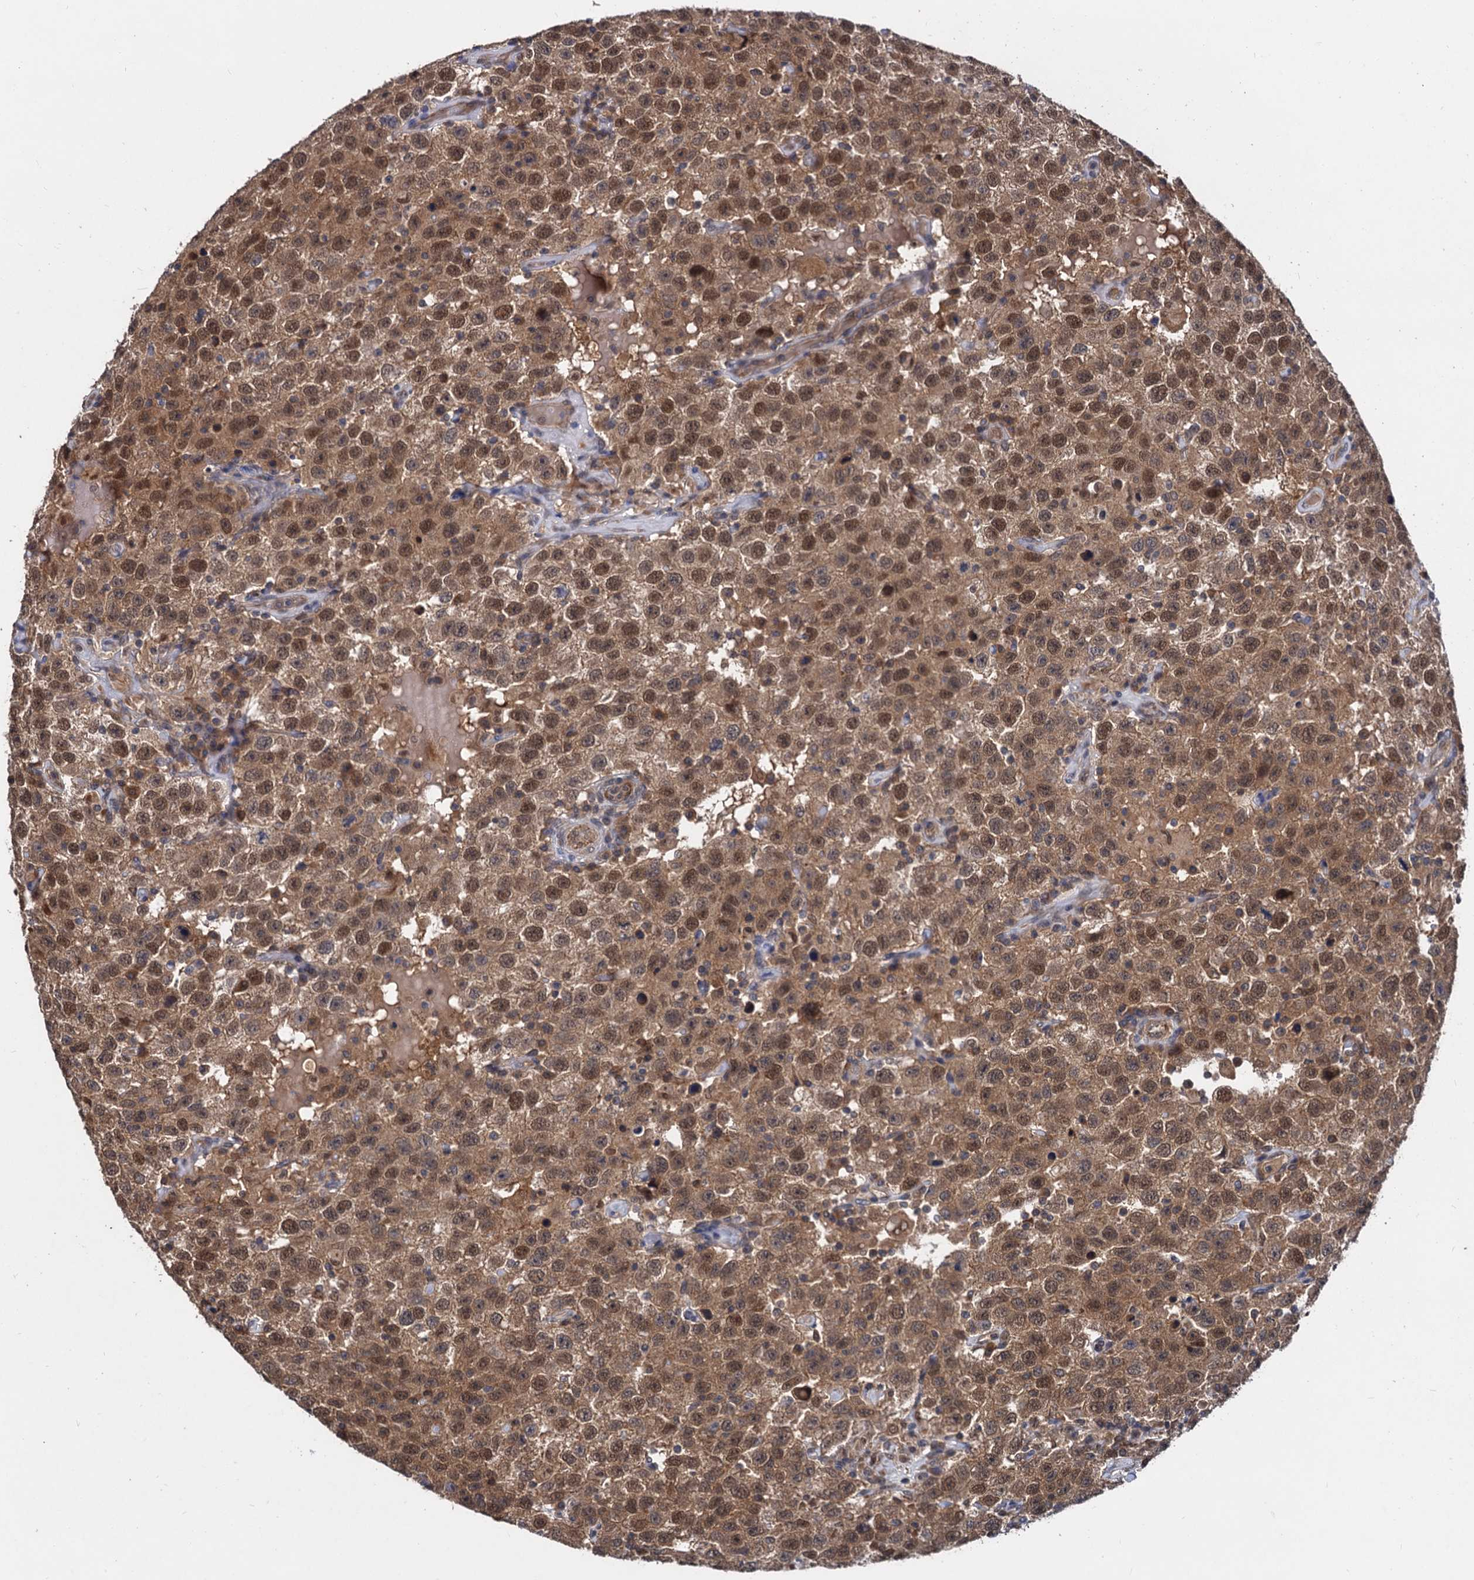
{"staining": {"intensity": "moderate", "quantity": ">75%", "location": "cytoplasmic/membranous,nuclear"}, "tissue": "testis cancer", "cell_type": "Tumor cells", "image_type": "cancer", "snomed": [{"axis": "morphology", "description": "Seminoma, NOS"}, {"axis": "topography", "description": "Testis"}], "caption": "Protein analysis of testis cancer (seminoma) tissue displays moderate cytoplasmic/membranous and nuclear expression in about >75% of tumor cells.", "gene": "PSMD4", "patient": {"sex": "male", "age": 41}}